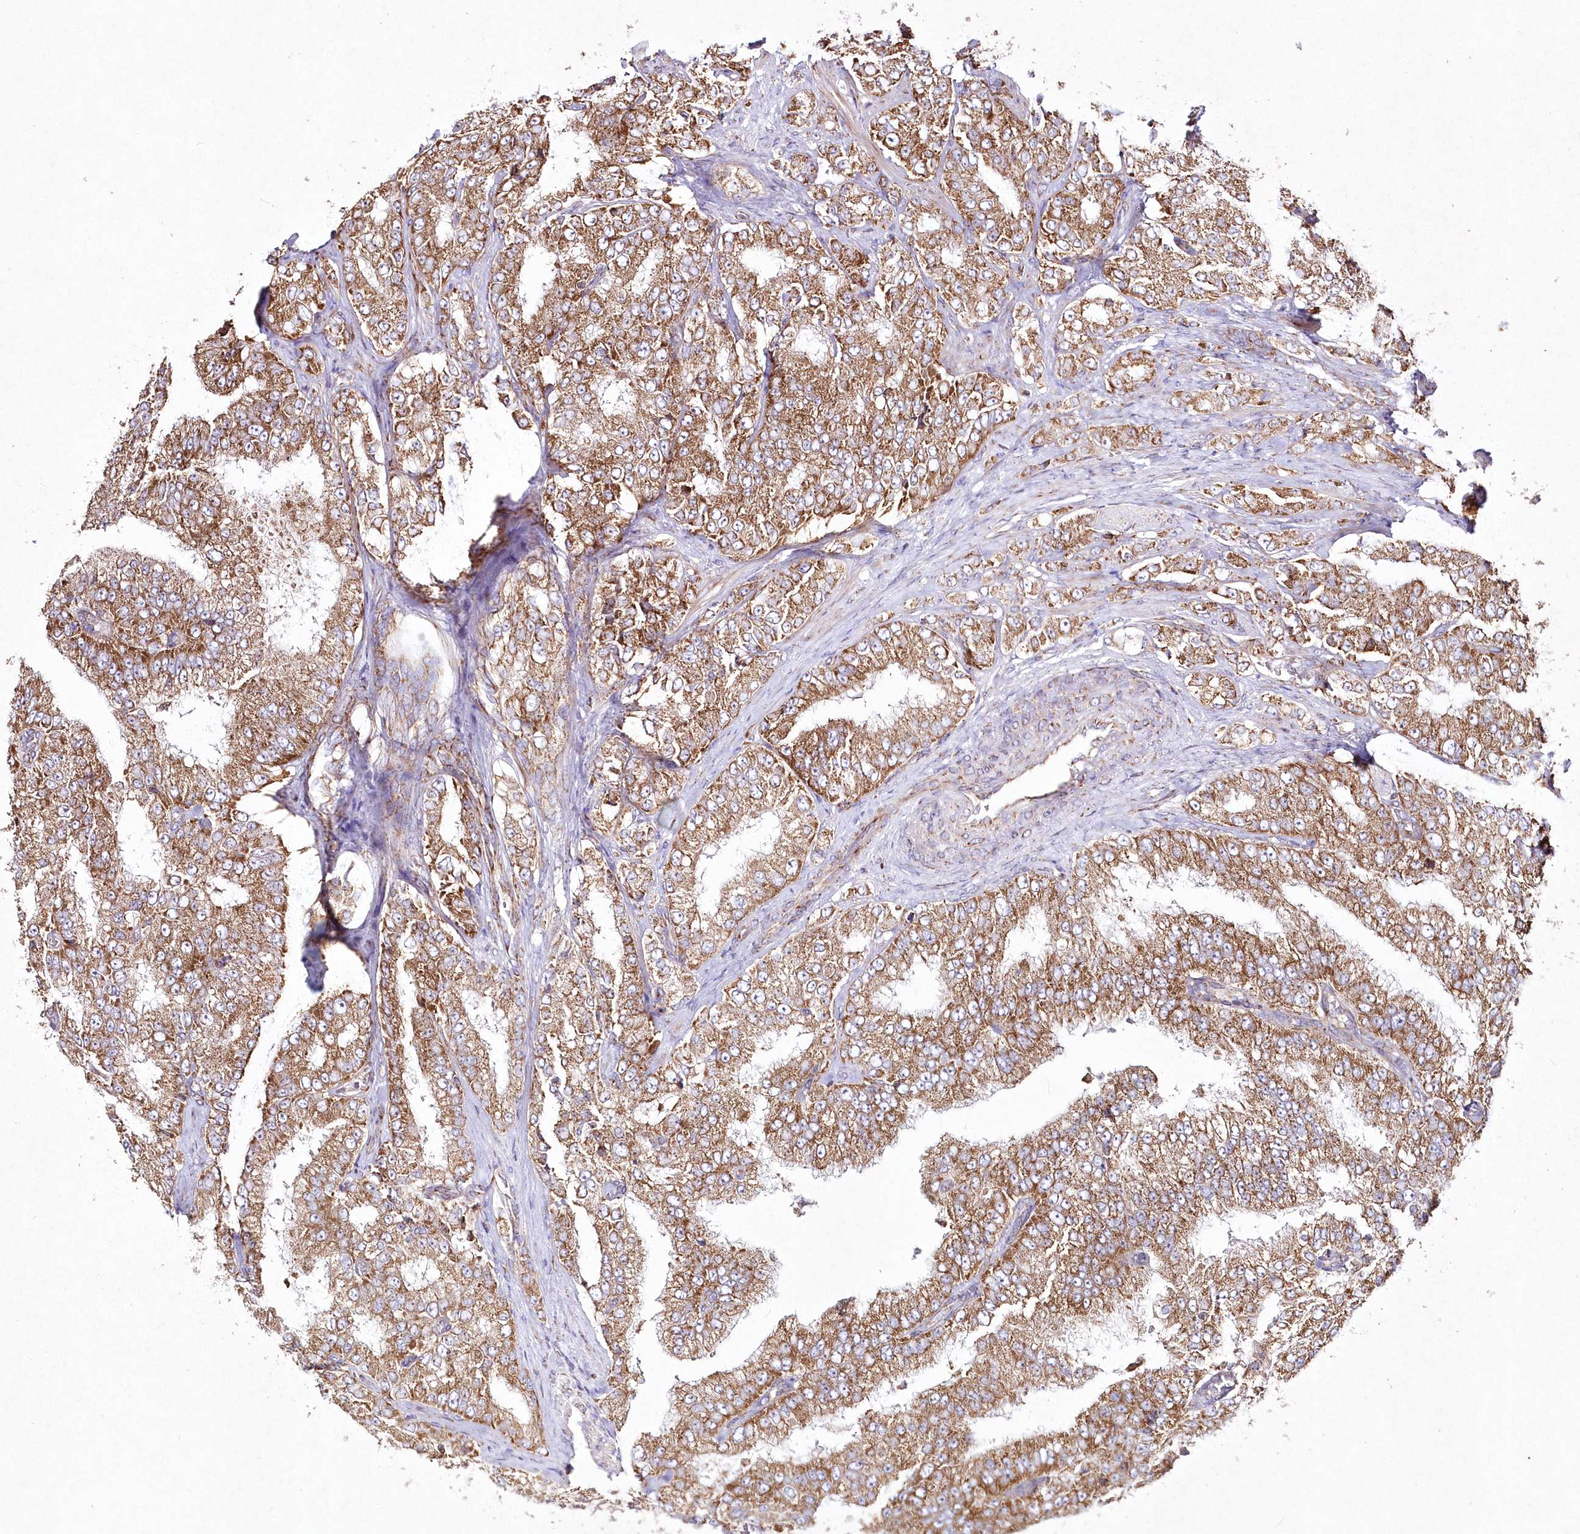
{"staining": {"intensity": "moderate", "quantity": ">75%", "location": "cytoplasmic/membranous"}, "tissue": "prostate cancer", "cell_type": "Tumor cells", "image_type": "cancer", "snomed": [{"axis": "morphology", "description": "Adenocarcinoma, High grade"}, {"axis": "topography", "description": "Prostate"}], "caption": "Immunohistochemistry (IHC) image of neoplastic tissue: human prostate cancer (high-grade adenocarcinoma) stained using immunohistochemistry reveals medium levels of moderate protein expression localized specifically in the cytoplasmic/membranous of tumor cells, appearing as a cytoplasmic/membranous brown color.", "gene": "DNA2", "patient": {"sex": "male", "age": 58}}